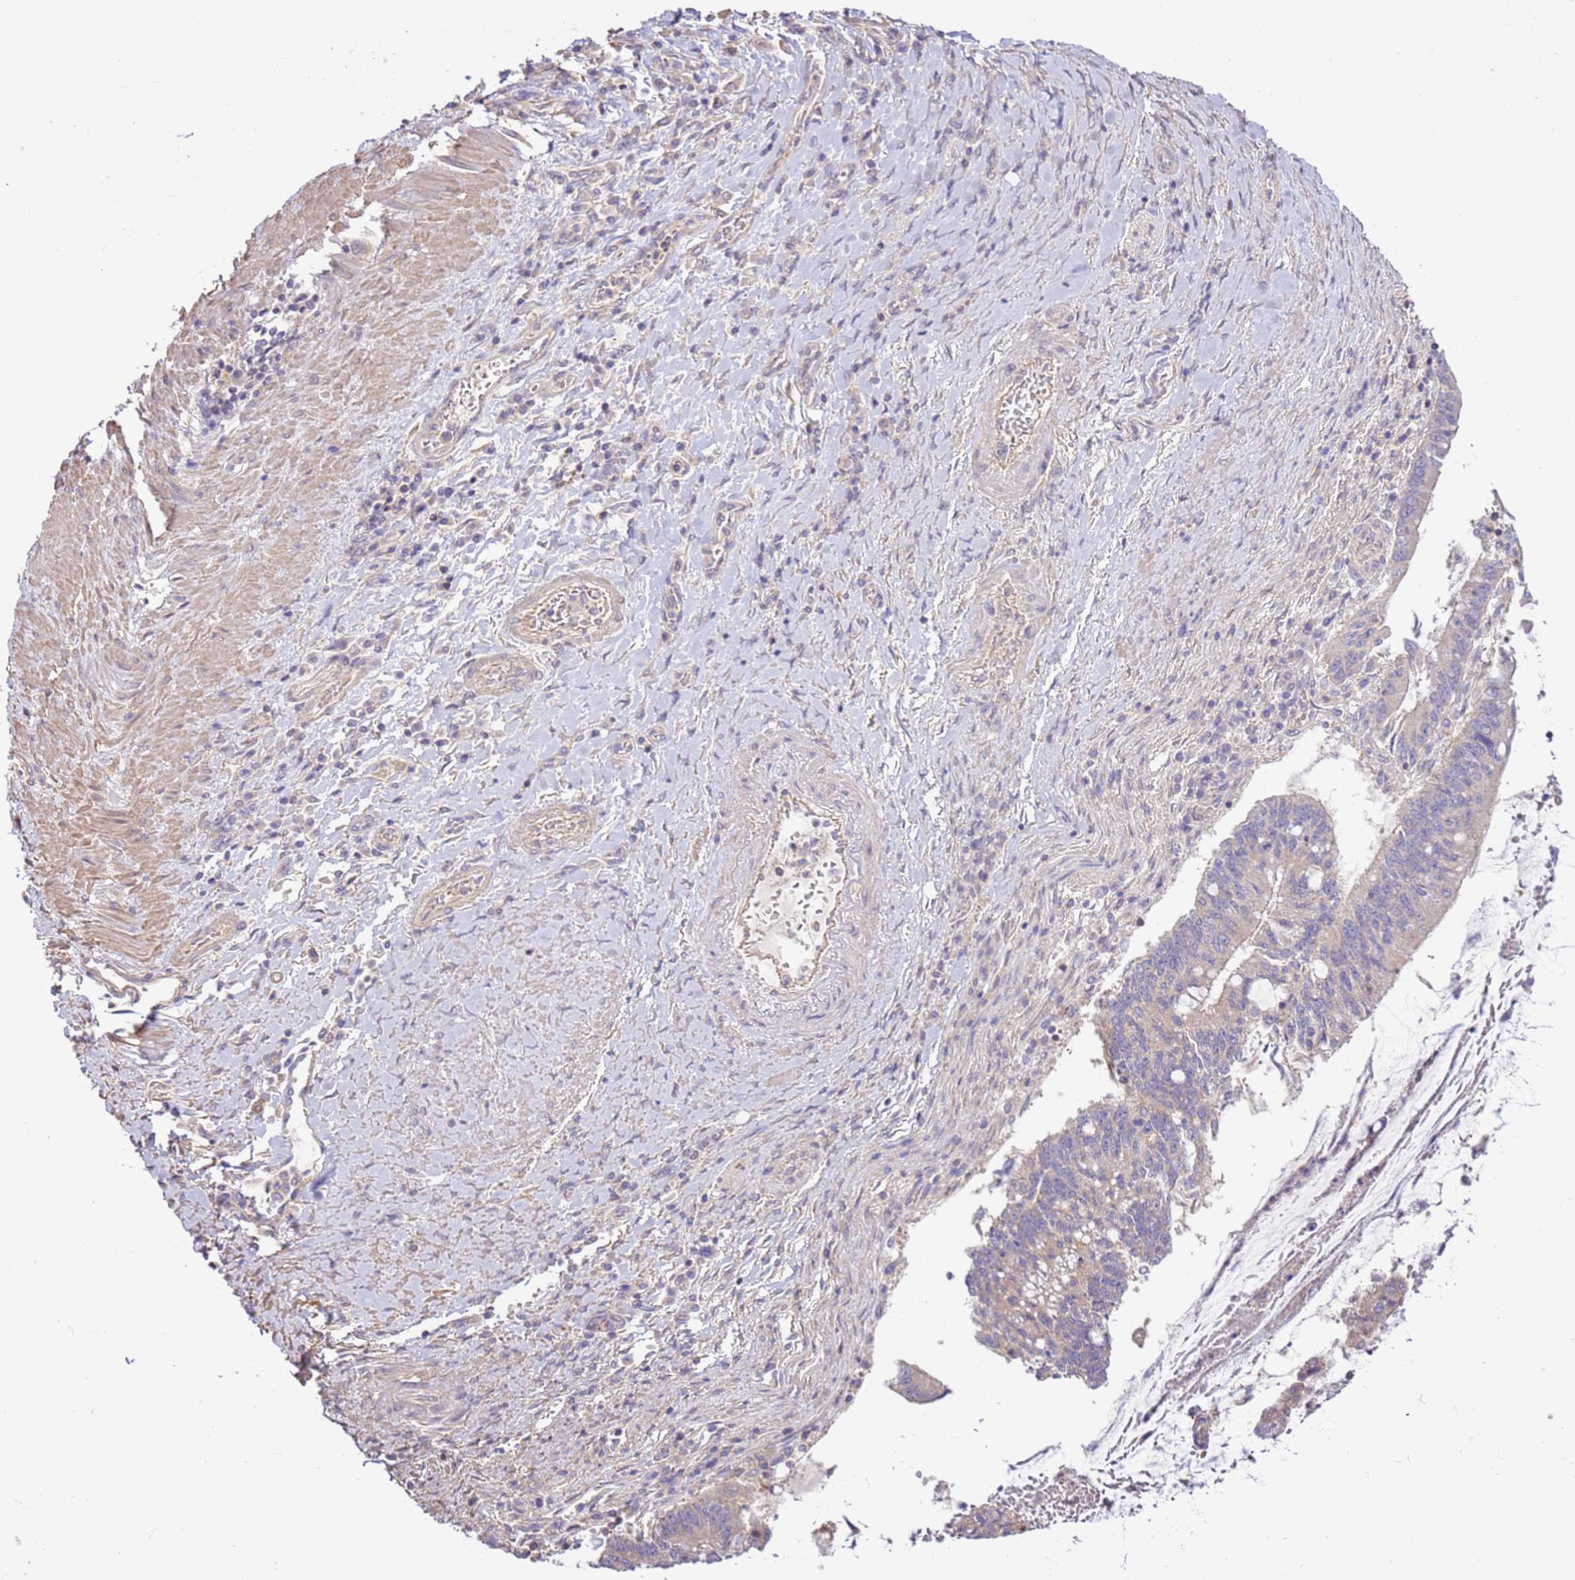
{"staining": {"intensity": "negative", "quantity": "none", "location": "none"}, "tissue": "pancreatic cancer", "cell_type": "Tumor cells", "image_type": "cancer", "snomed": [{"axis": "morphology", "description": "Adenocarcinoma, NOS"}, {"axis": "topography", "description": "Pancreas"}], "caption": "DAB (3,3'-diaminobenzidine) immunohistochemical staining of human pancreatic cancer displays no significant expression in tumor cells.", "gene": "EVA1B", "patient": {"sex": "female", "age": 50}}